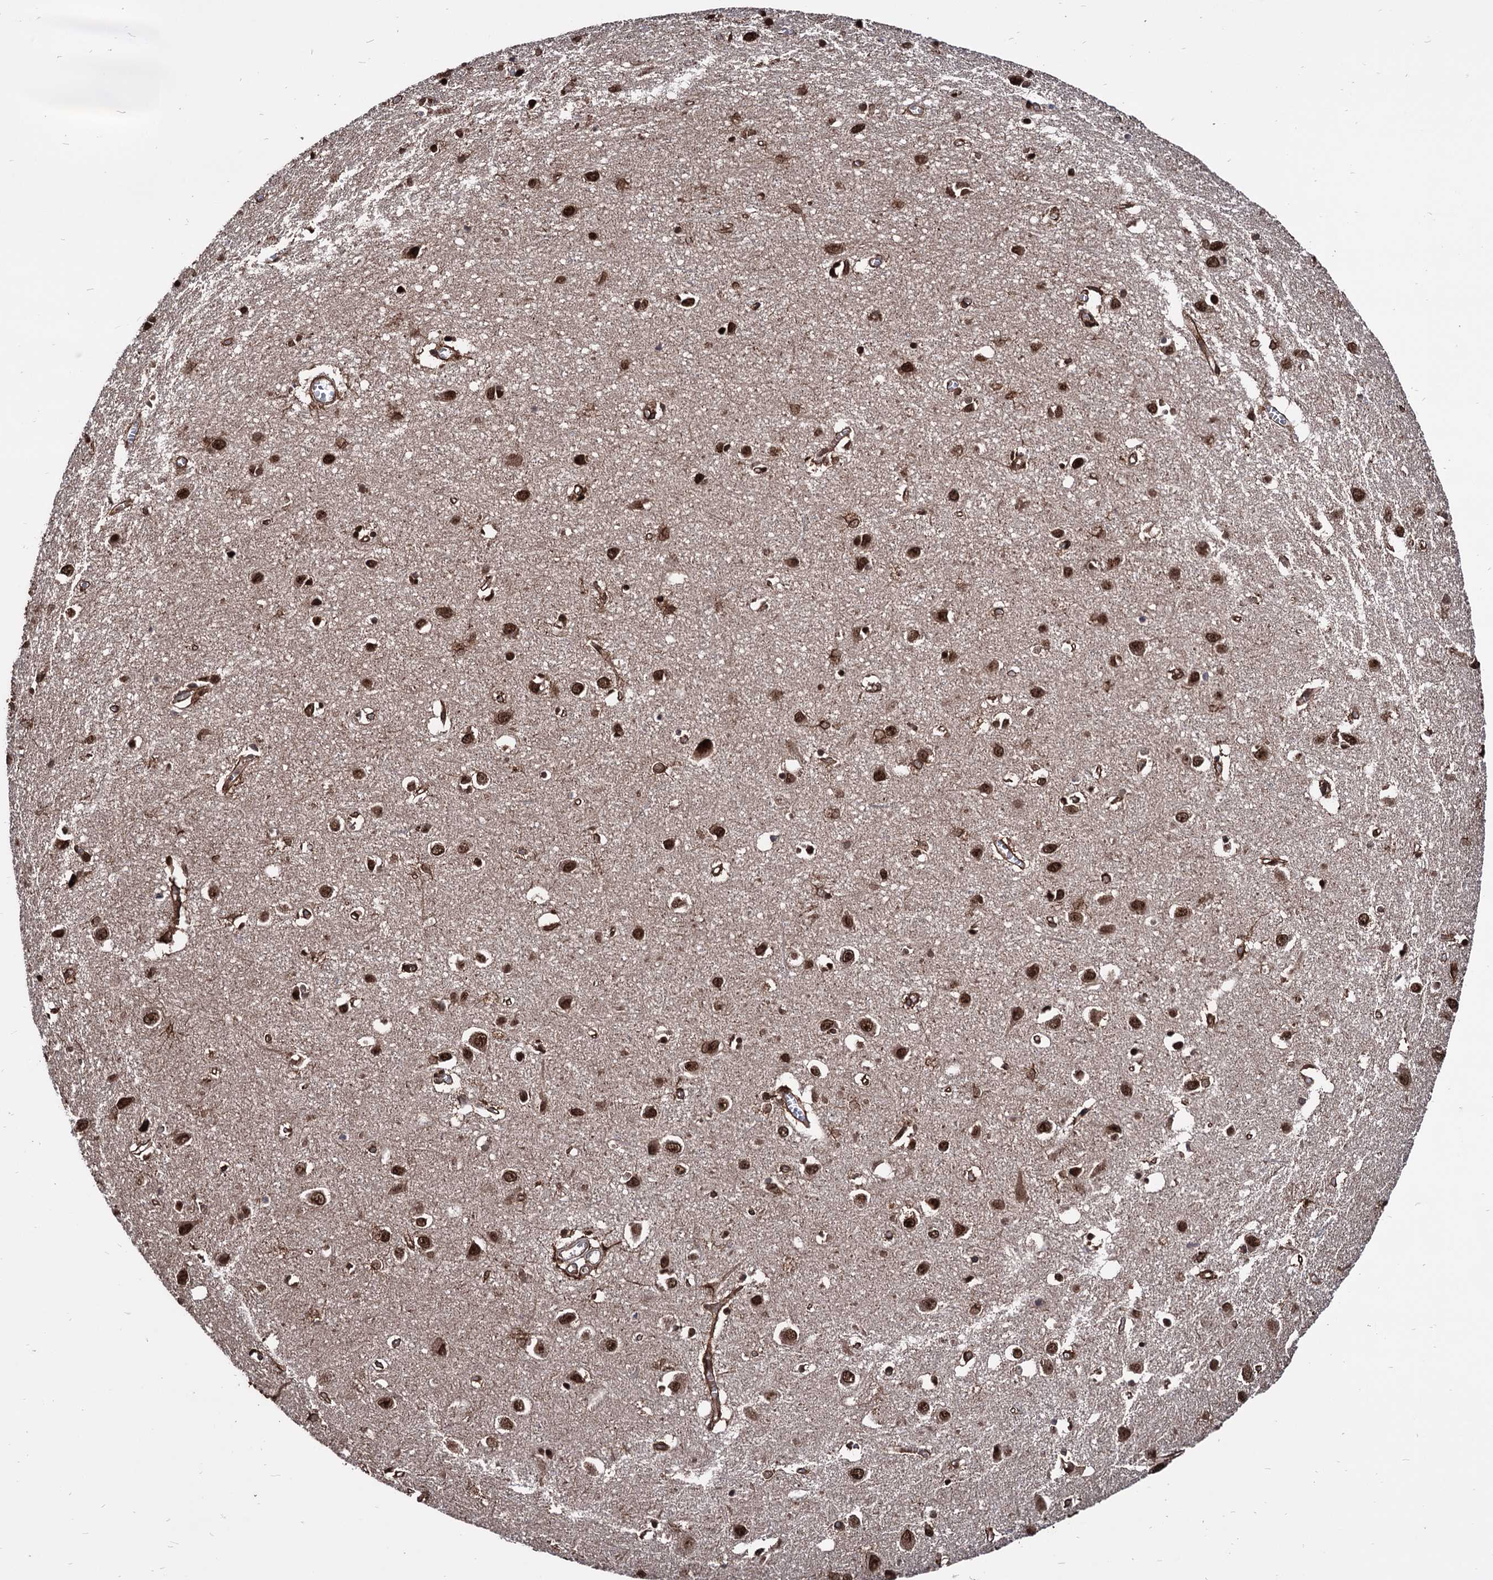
{"staining": {"intensity": "strong", "quantity": ">75%", "location": "cytoplasmic/membranous"}, "tissue": "cerebral cortex", "cell_type": "Endothelial cells", "image_type": "normal", "snomed": [{"axis": "morphology", "description": "Normal tissue, NOS"}, {"axis": "topography", "description": "Cerebral cortex"}], "caption": "The histopathology image demonstrates staining of normal cerebral cortex, revealing strong cytoplasmic/membranous protein staining (brown color) within endothelial cells.", "gene": "ANKRD12", "patient": {"sex": "female", "age": 64}}